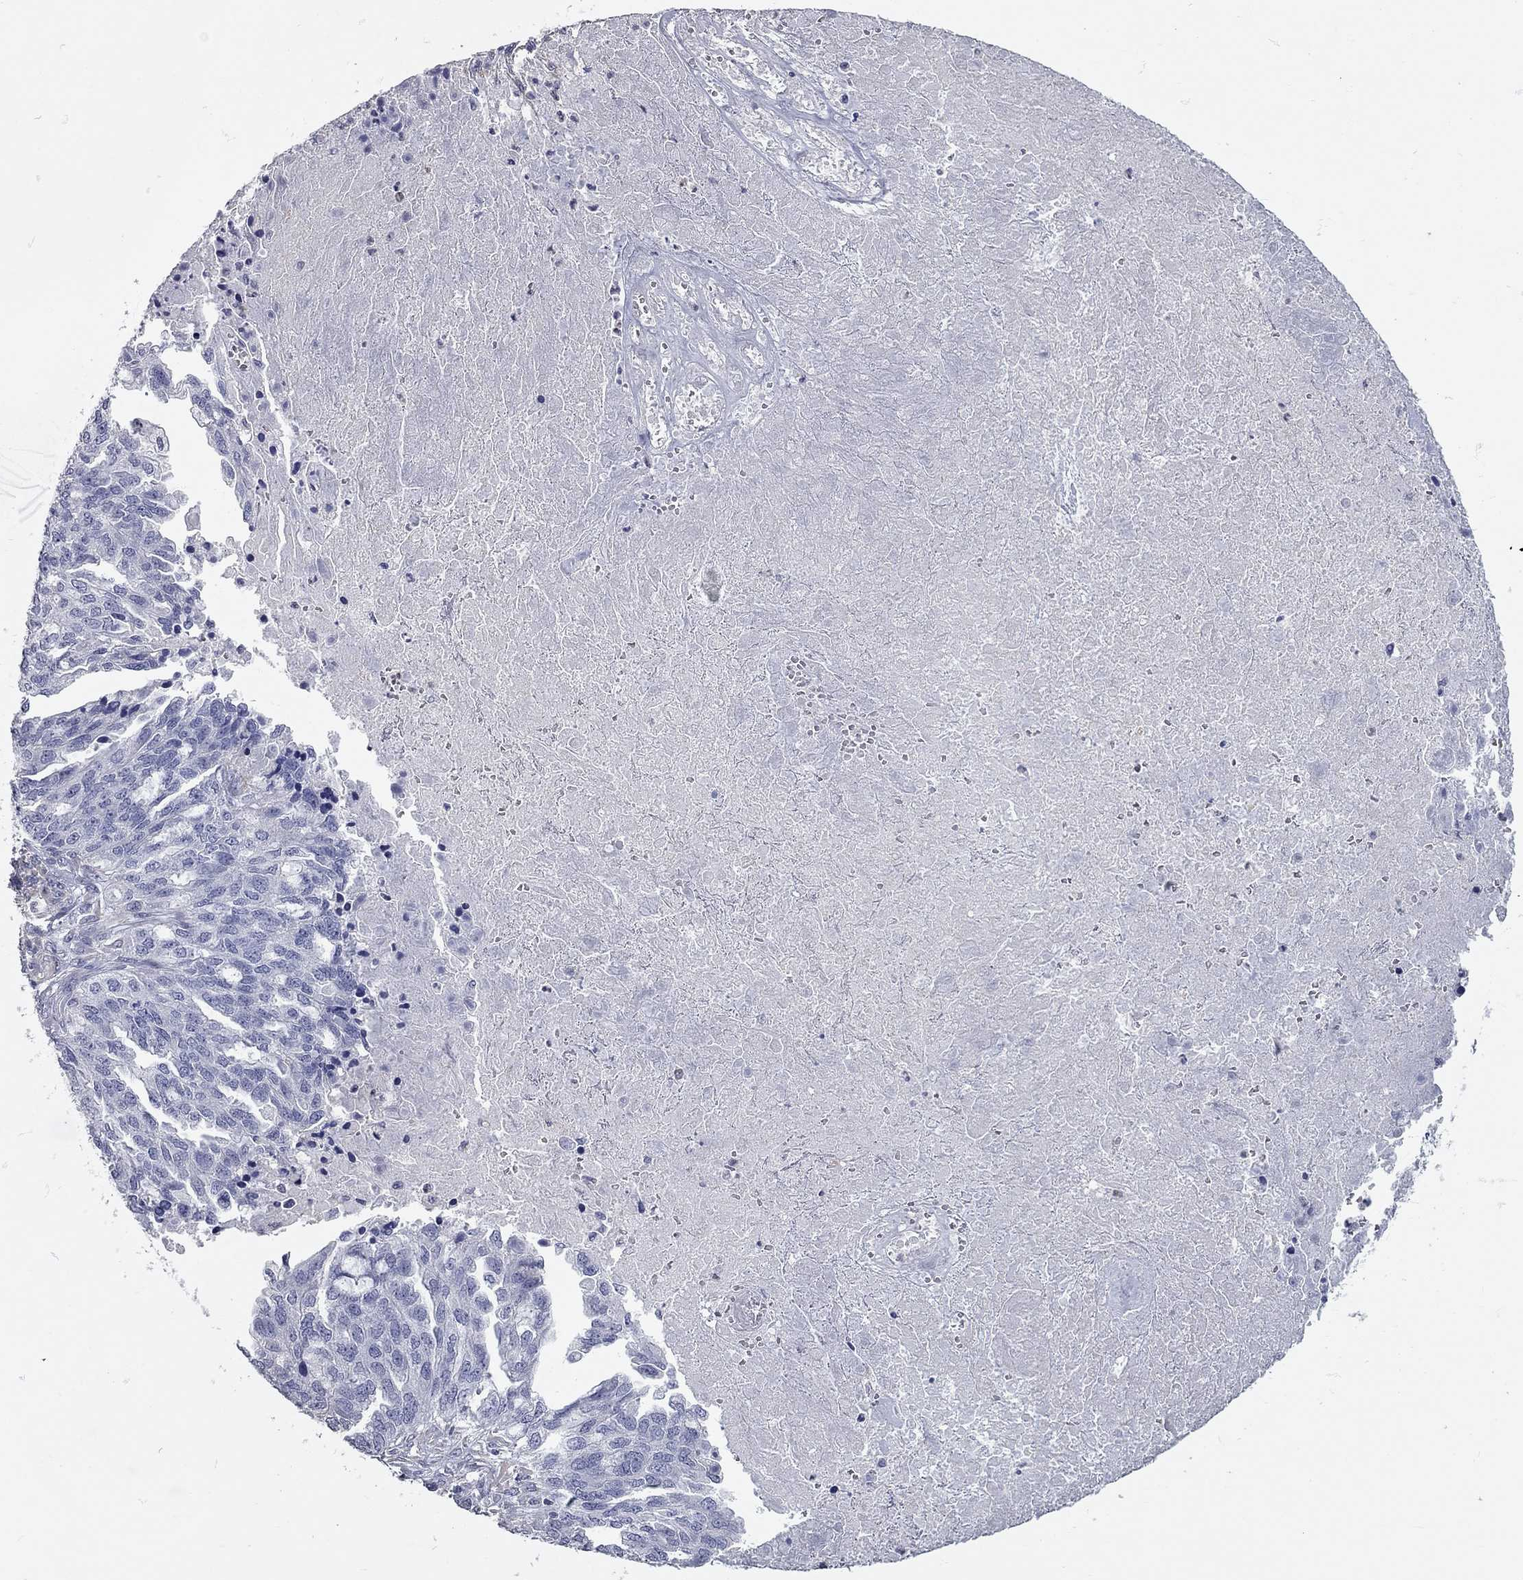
{"staining": {"intensity": "negative", "quantity": "none", "location": "none"}, "tissue": "ovarian cancer", "cell_type": "Tumor cells", "image_type": "cancer", "snomed": [{"axis": "morphology", "description": "Cystadenocarcinoma, serous, NOS"}, {"axis": "topography", "description": "Ovary"}], "caption": "High magnification brightfield microscopy of serous cystadenocarcinoma (ovarian) stained with DAB (brown) and counterstained with hematoxylin (blue): tumor cells show no significant staining. The staining is performed using DAB brown chromogen with nuclei counter-stained in using hematoxylin.", "gene": "C10orf90", "patient": {"sex": "female", "age": 51}}